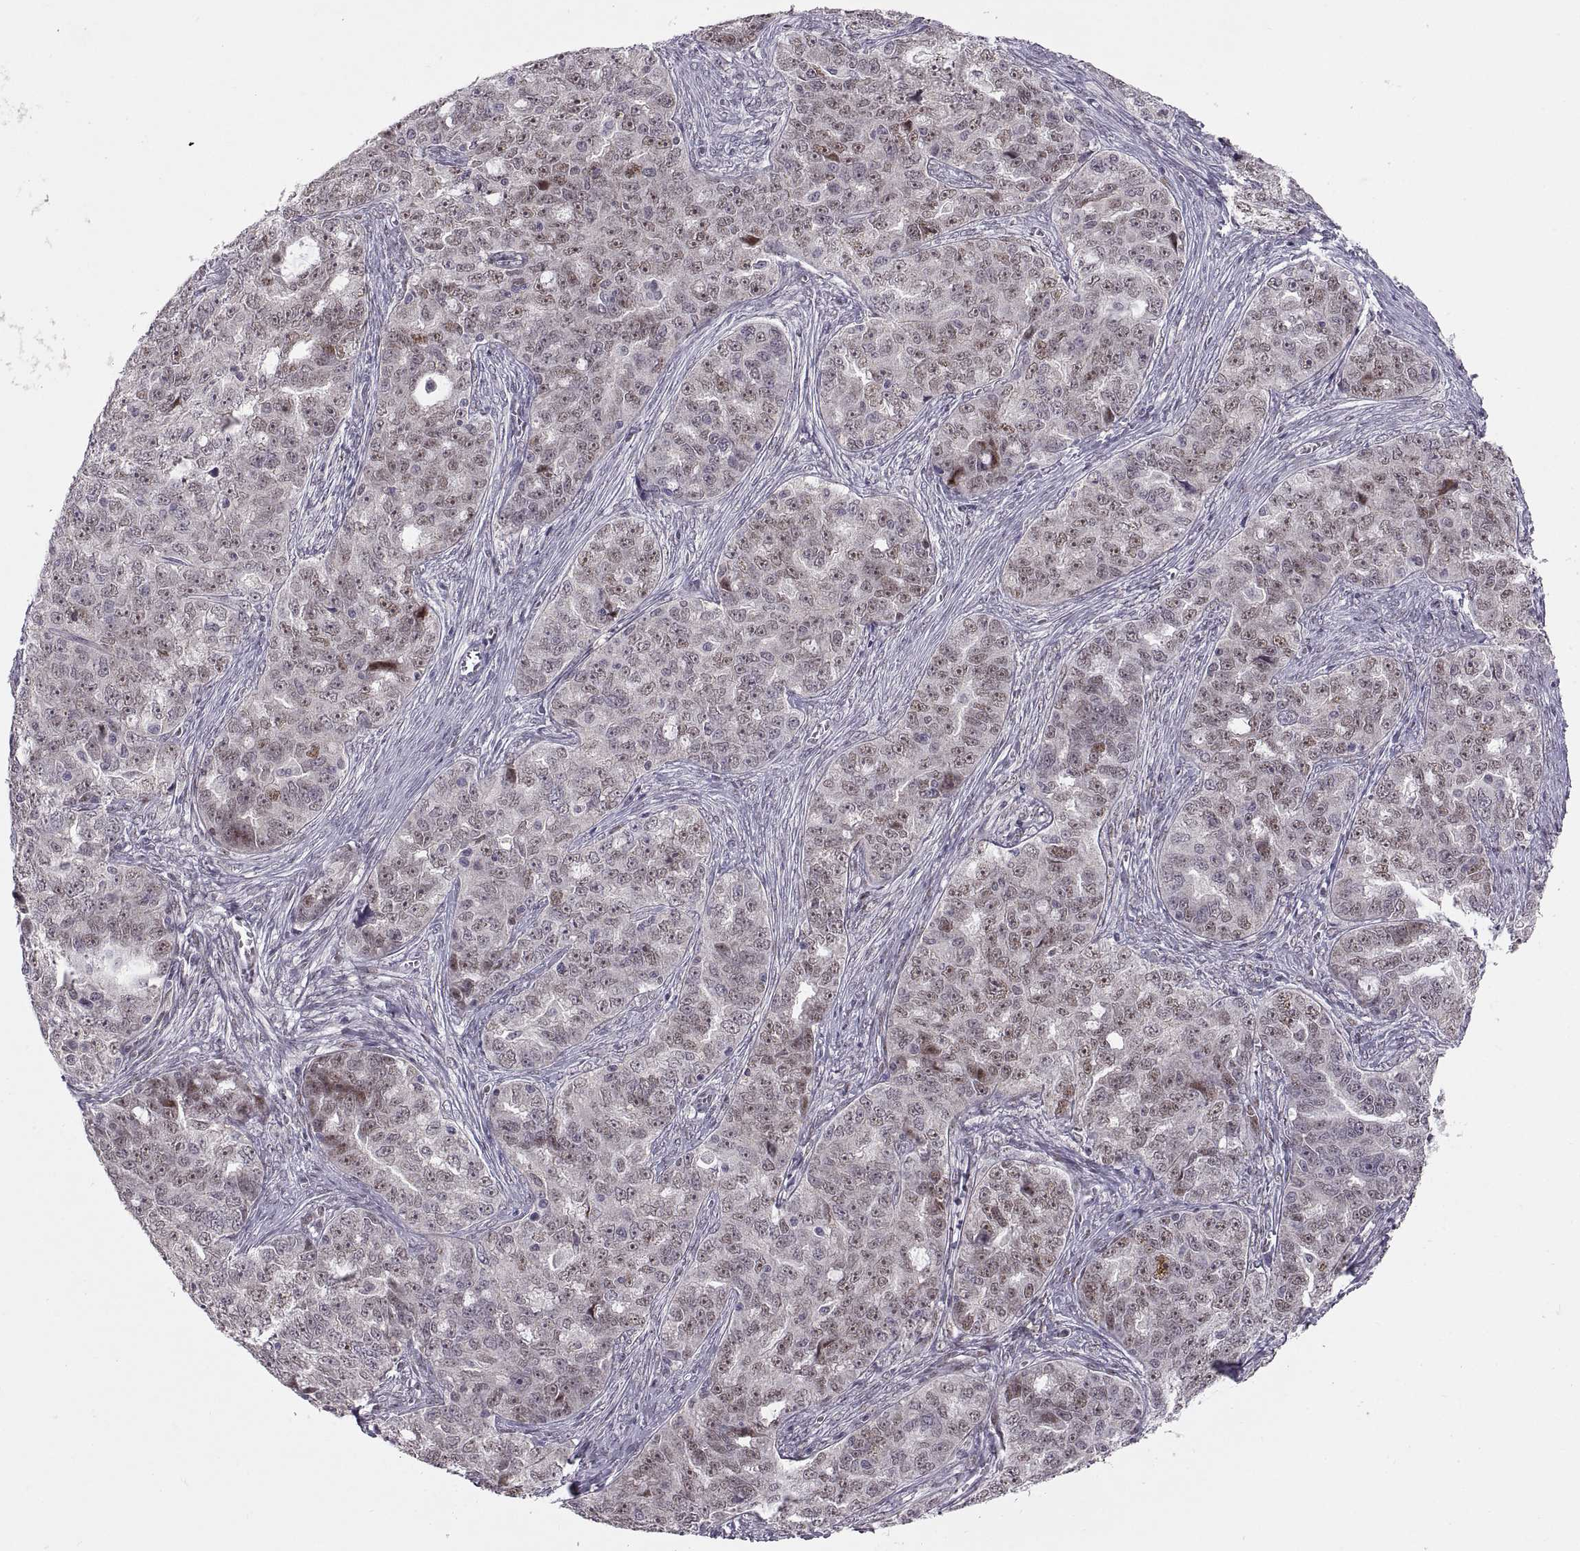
{"staining": {"intensity": "negative", "quantity": "none", "location": "none"}, "tissue": "ovarian cancer", "cell_type": "Tumor cells", "image_type": "cancer", "snomed": [{"axis": "morphology", "description": "Cystadenocarcinoma, serous, NOS"}, {"axis": "topography", "description": "Ovary"}], "caption": "Immunohistochemistry (IHC) of human serous cystadenocarcinoma (ovarian) shows no positivity in tumor cells.", "gene": "SNAI1", "patient": {"sex": "female", "age": 51}}